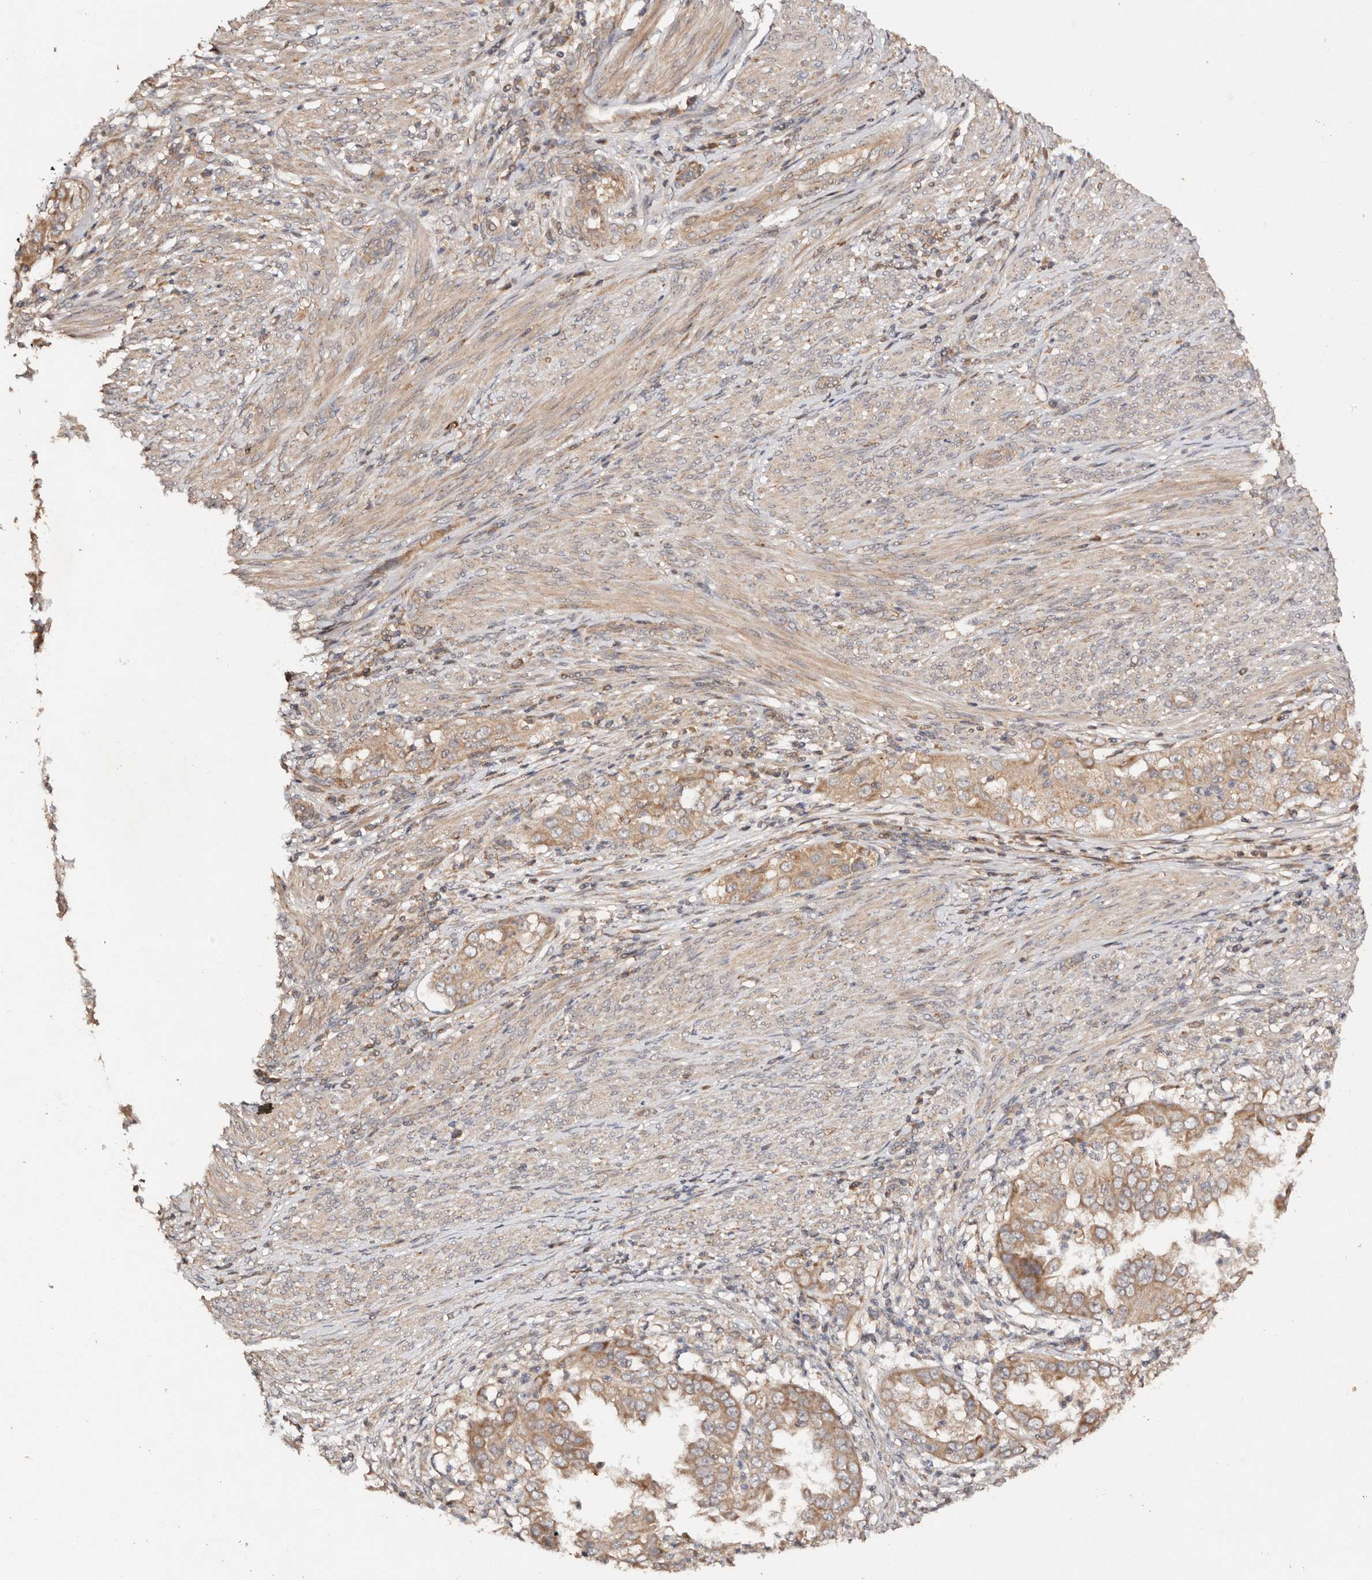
{"staining": {"intensity": "moderate", "quantity": ">75%", "location": "cytoplasmic/membranous"}, "tissue": "endometrial cancer", "cell_type": "Tumor cells", "image_type": "cancer", "snomed": [{"axis": "morphology", "description": "Adenocarcinoma, NOS"}, {"axis": "topography", "description": "Endometrium"}], "caption": "Tumor cells demonstrate medium levels of moderate cytoplasmic/membranous positivity in about >75% of cells in human endometrial cancer (adenocarcinoma).", "gene": "DENND11", "patient": {"sex": "female", "age": 85}}